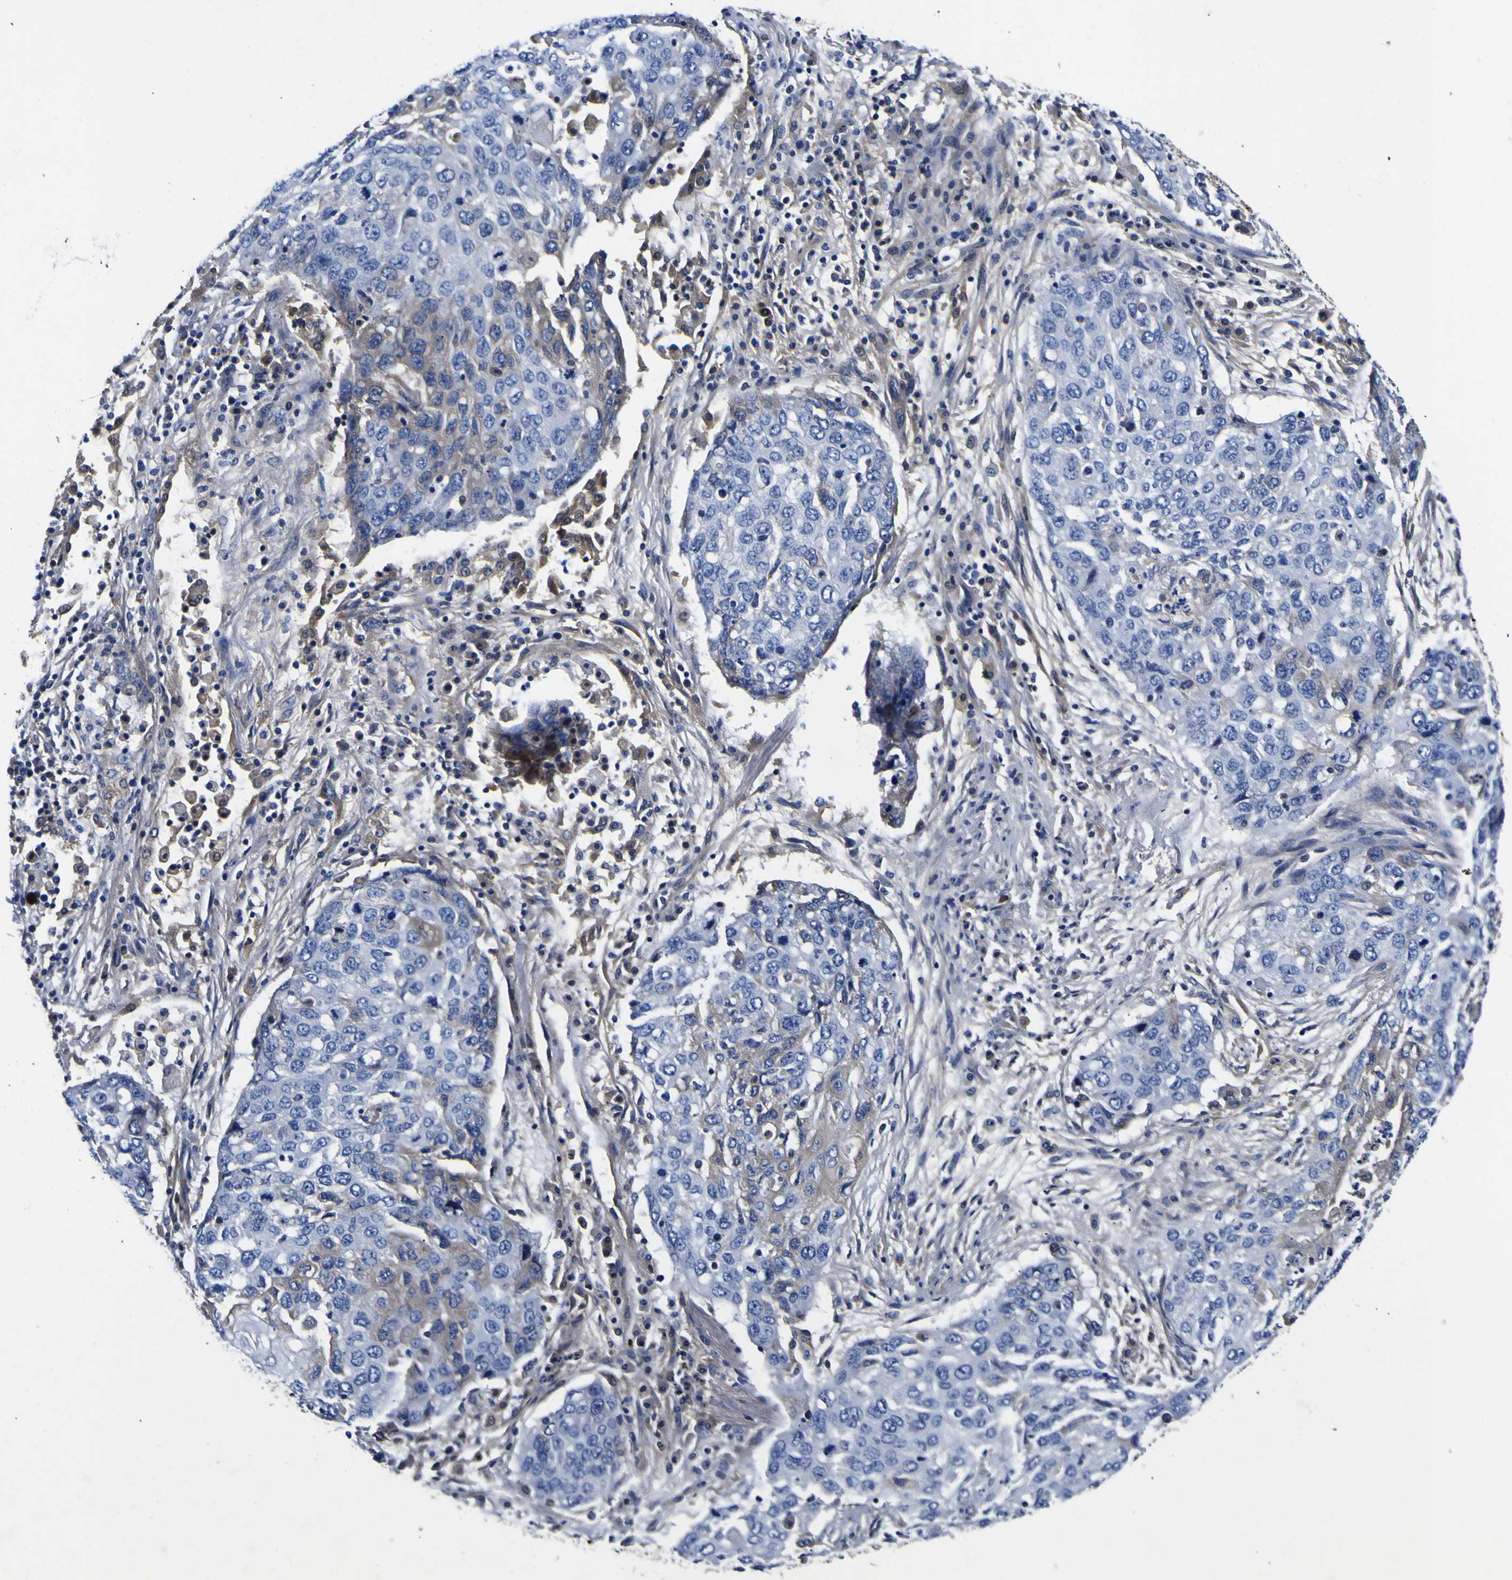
{"staining": {"intensity": "negative", "quantity": "none", "location": "none"}, "tissue": "lung cancer", "cell_type": "Tumor cells", "image_type": "cancer", "snomed": [{"axis": "morphology", "description": "Squamous cell carcinoma, NOS"}, {"axis": "topography", "description": "Lung"}], "caption": "Immunohistochemistry histopathology image of lung cancer stained for a protein (brown), which demonstrates no positivity in tumor cells.", "gene": "VASN", "patient": {"sex": "female", "age": 63}}